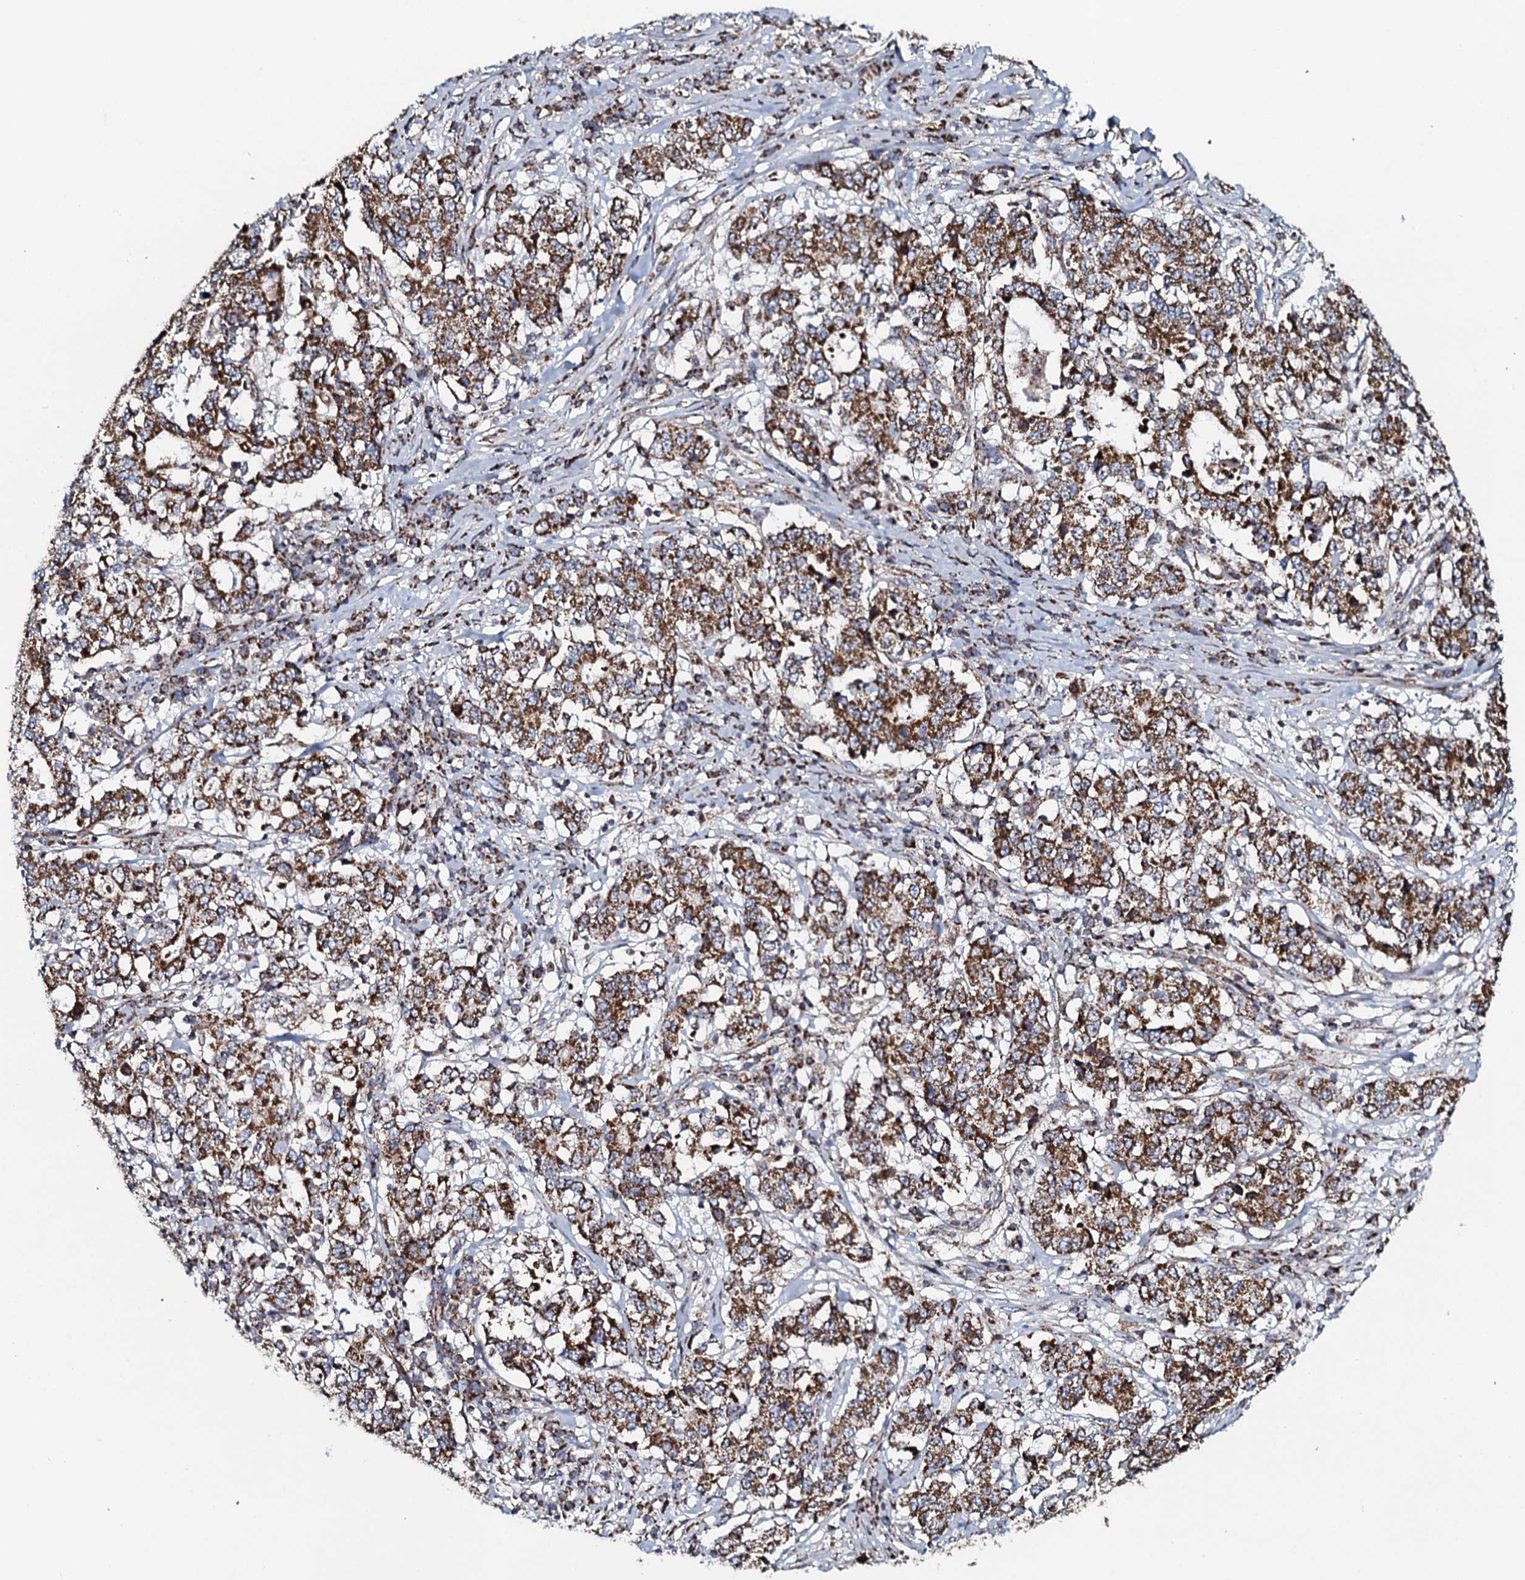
{"staining": {"intensity": "moderate", "quantity": ">75%", "location": "cytoplasmic/membranous"}, "tissue": "stomach cancer", "cell_type": "Tumor cells", "image_type": "cancer", "snomed": [{"axis": "morphology", "description": "Adenocarcinoma, NOS"}, {"axis": "topography", "description": "Stomach"}], "caption": "A medium amount of moderate cytoplasmic/membranous positivity is seen in about >75% of tumor cells in stomach cancer tissue.", "gene": "EVC2", "patient": {"sex": "male", "age": 59}}